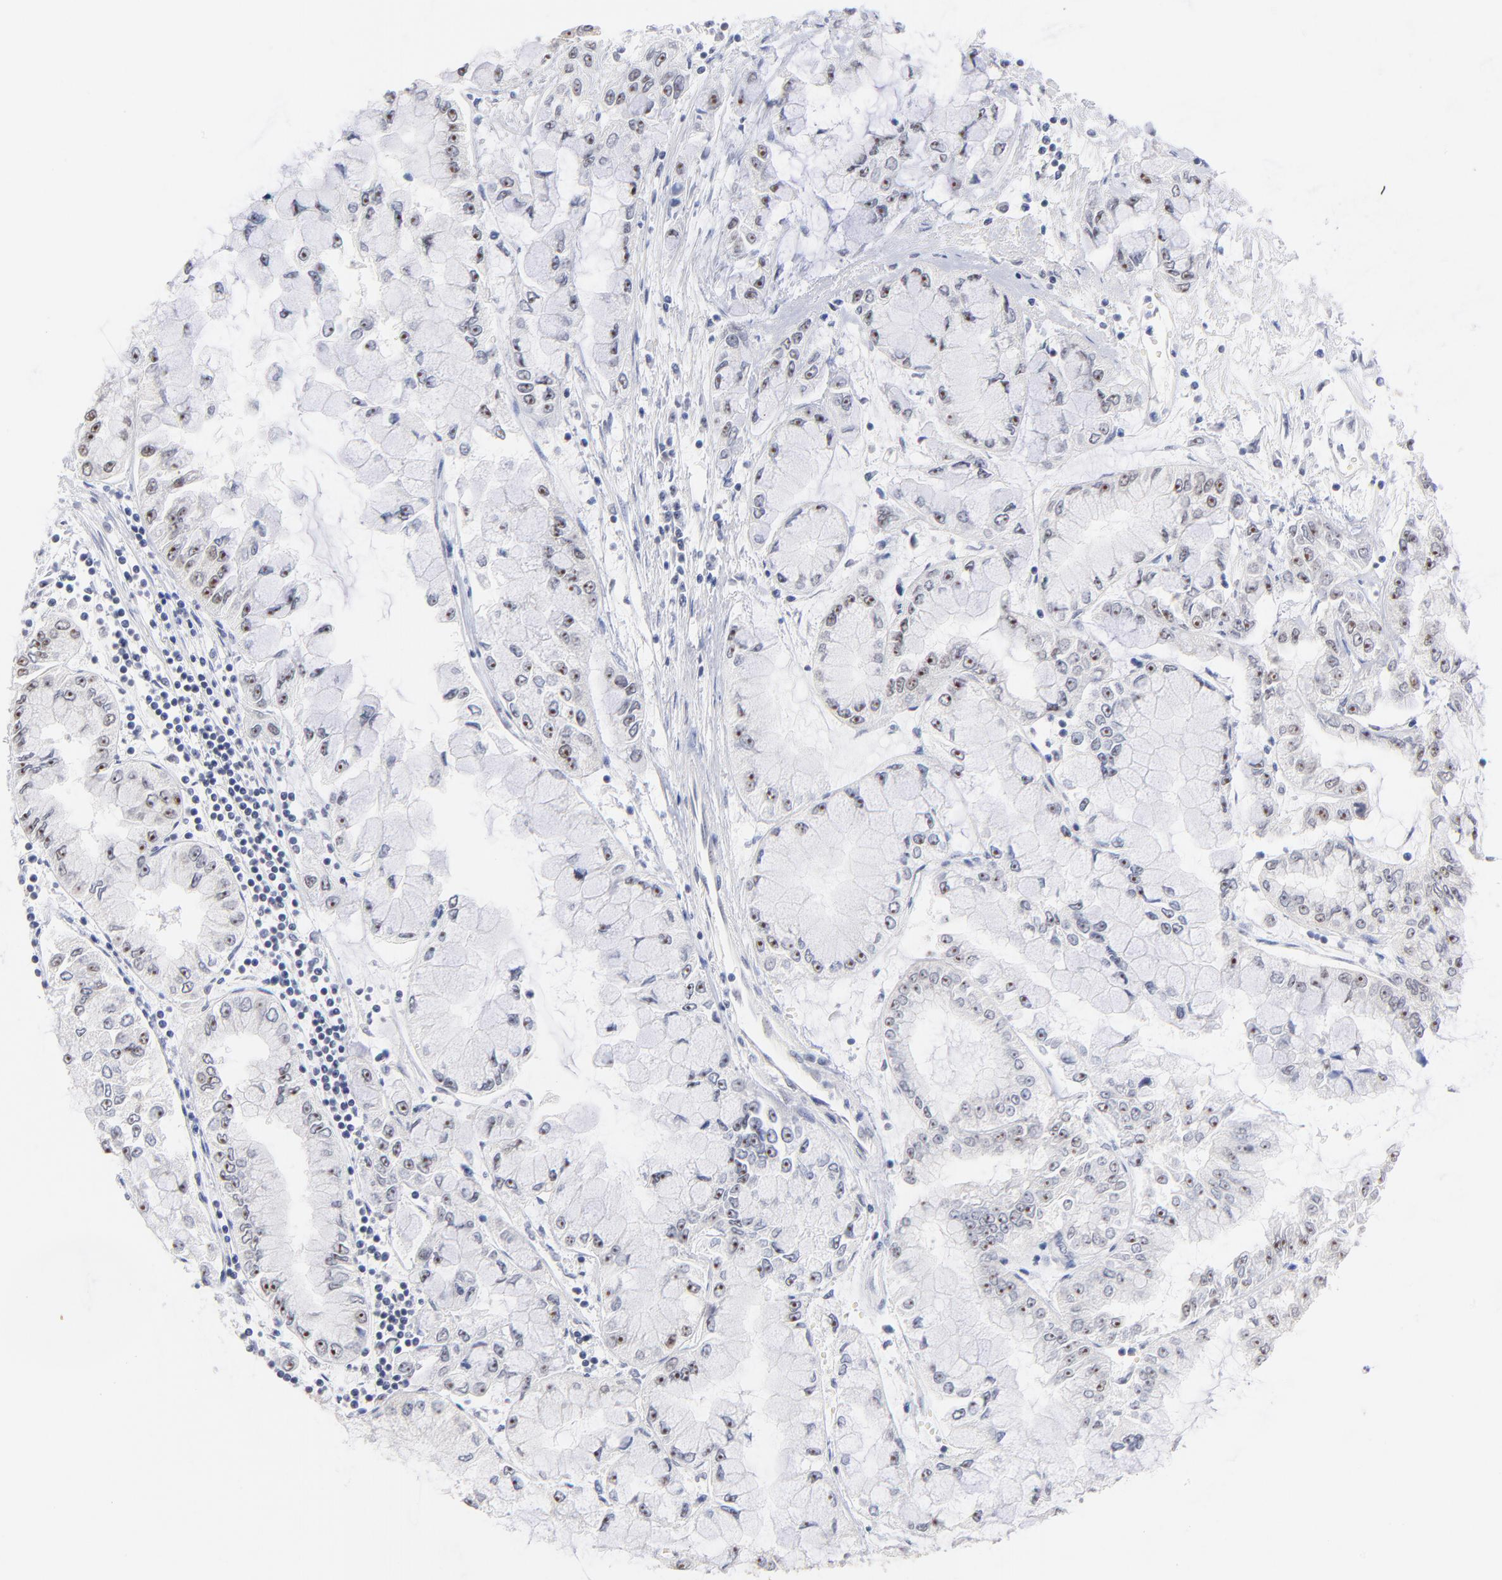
{"staining": {"intensity": "negative", "quantity": "none", "location": "none"}, "tissue": "liver cancer", "cell_type": "Tumor cells", "image_type": "cancer", "snomed": [{"axis": "morphology", "description": "Cholangiocarcinoma"}, {"axis": "topography", "description": "Liver"}], "caption": "IHC photomicrograph of neoplastic tissue: human liver cholangiocarcinoma stained with DAB (3,3'-diaminobenzidine) demonstrates no significant protein expression in tumor cells.", "gene": "ZNF74", "patient": {"sex": "female", "age": 79}}